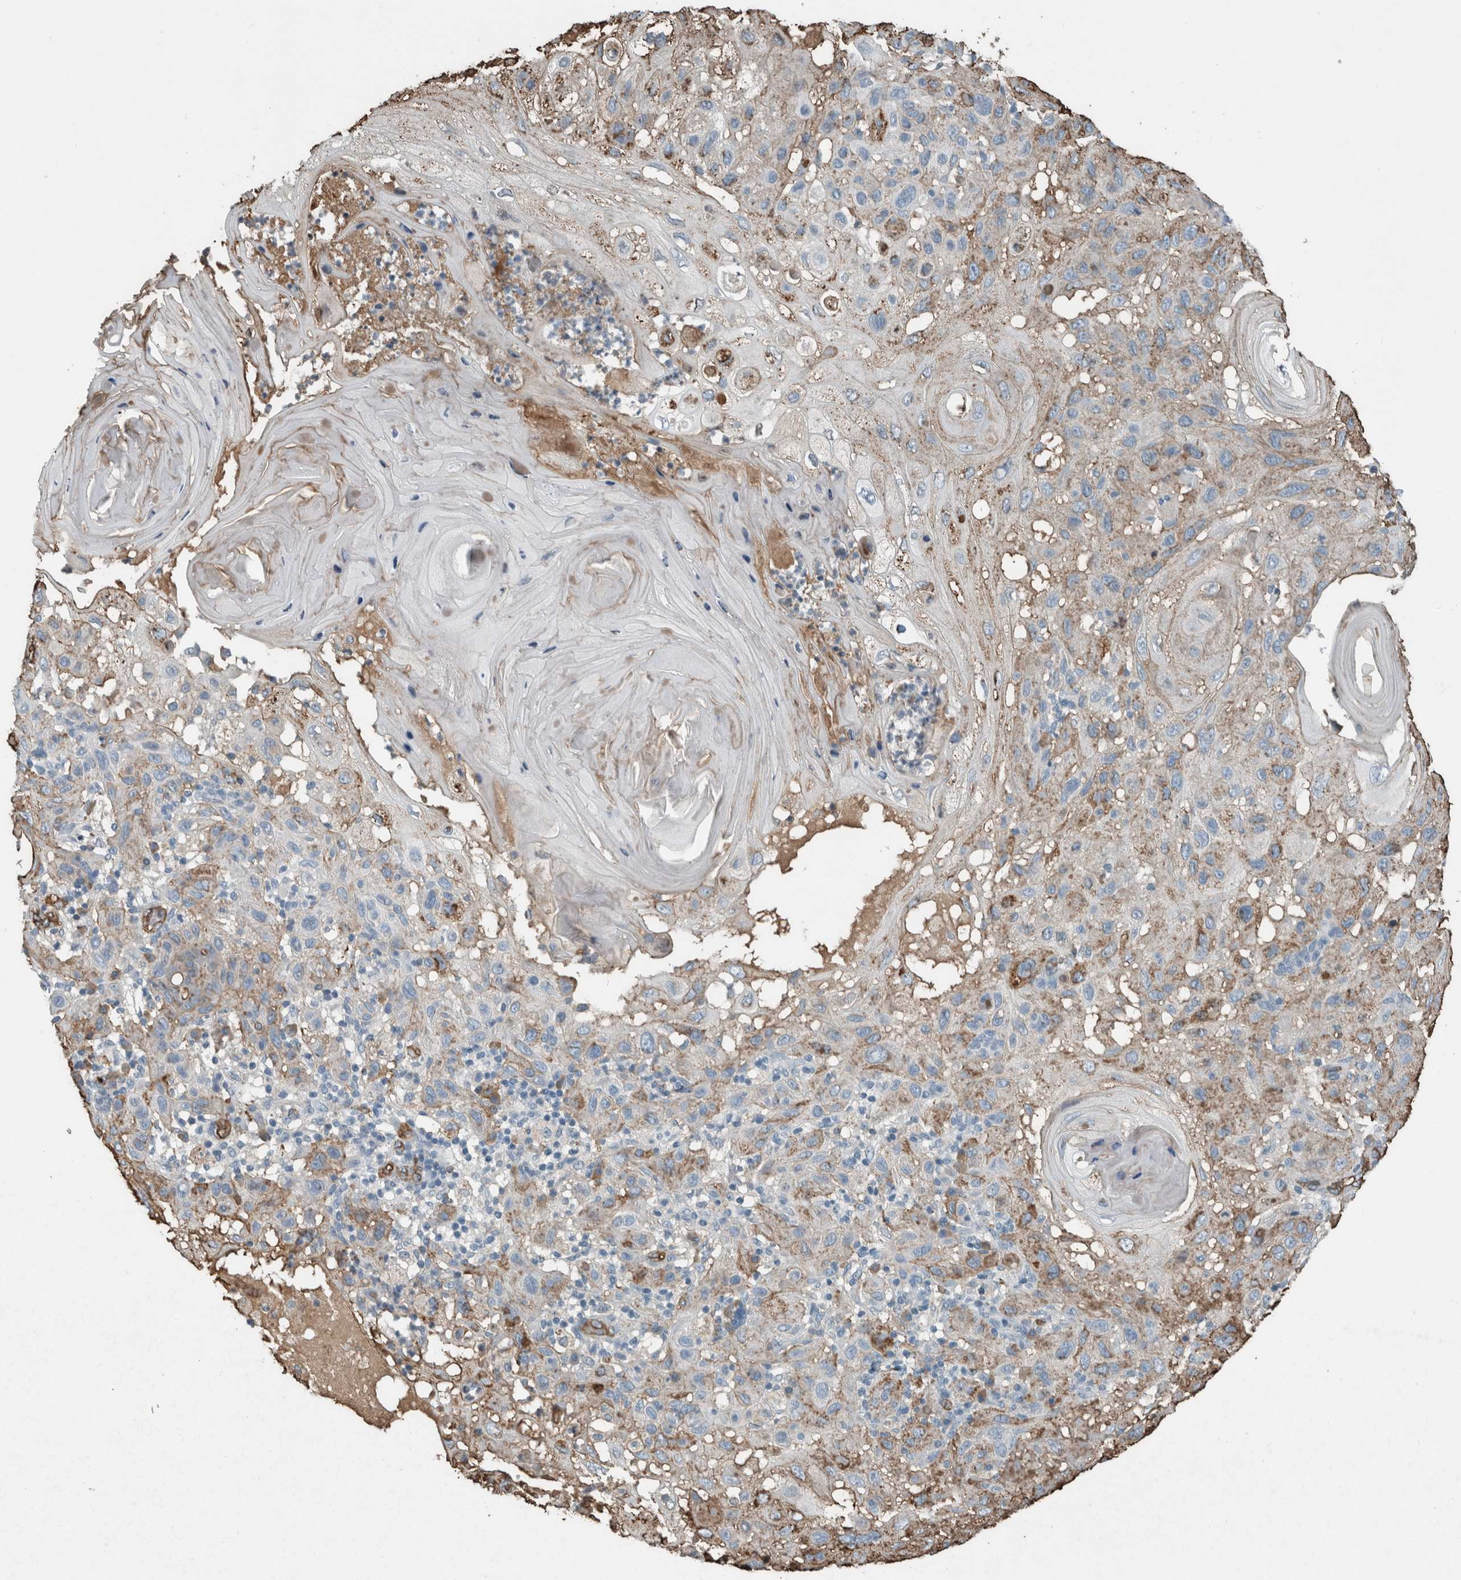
{"staining": {"intensity": "weak", "quantity": ">75%", "location": "cytoplasmic/membranous"}, "tissue": "skin cancer", "cell_type": "Tumor cells", "image_type": "cancer", "snomed": [{"axis": "morphology", "description": "Normal tissue, NOS"}, {"axis": "morphology", "description": "Squamous cell carcinoma, NOS"}, {"axis": "topography", "description": "Skin"}], "caption": "Squamous cell carcinoma (skin) stained with a protein marker demonstrates weak staining in tumor cells.", "gene": "LBP", "patient": {"sex": "female", "age": 96}}